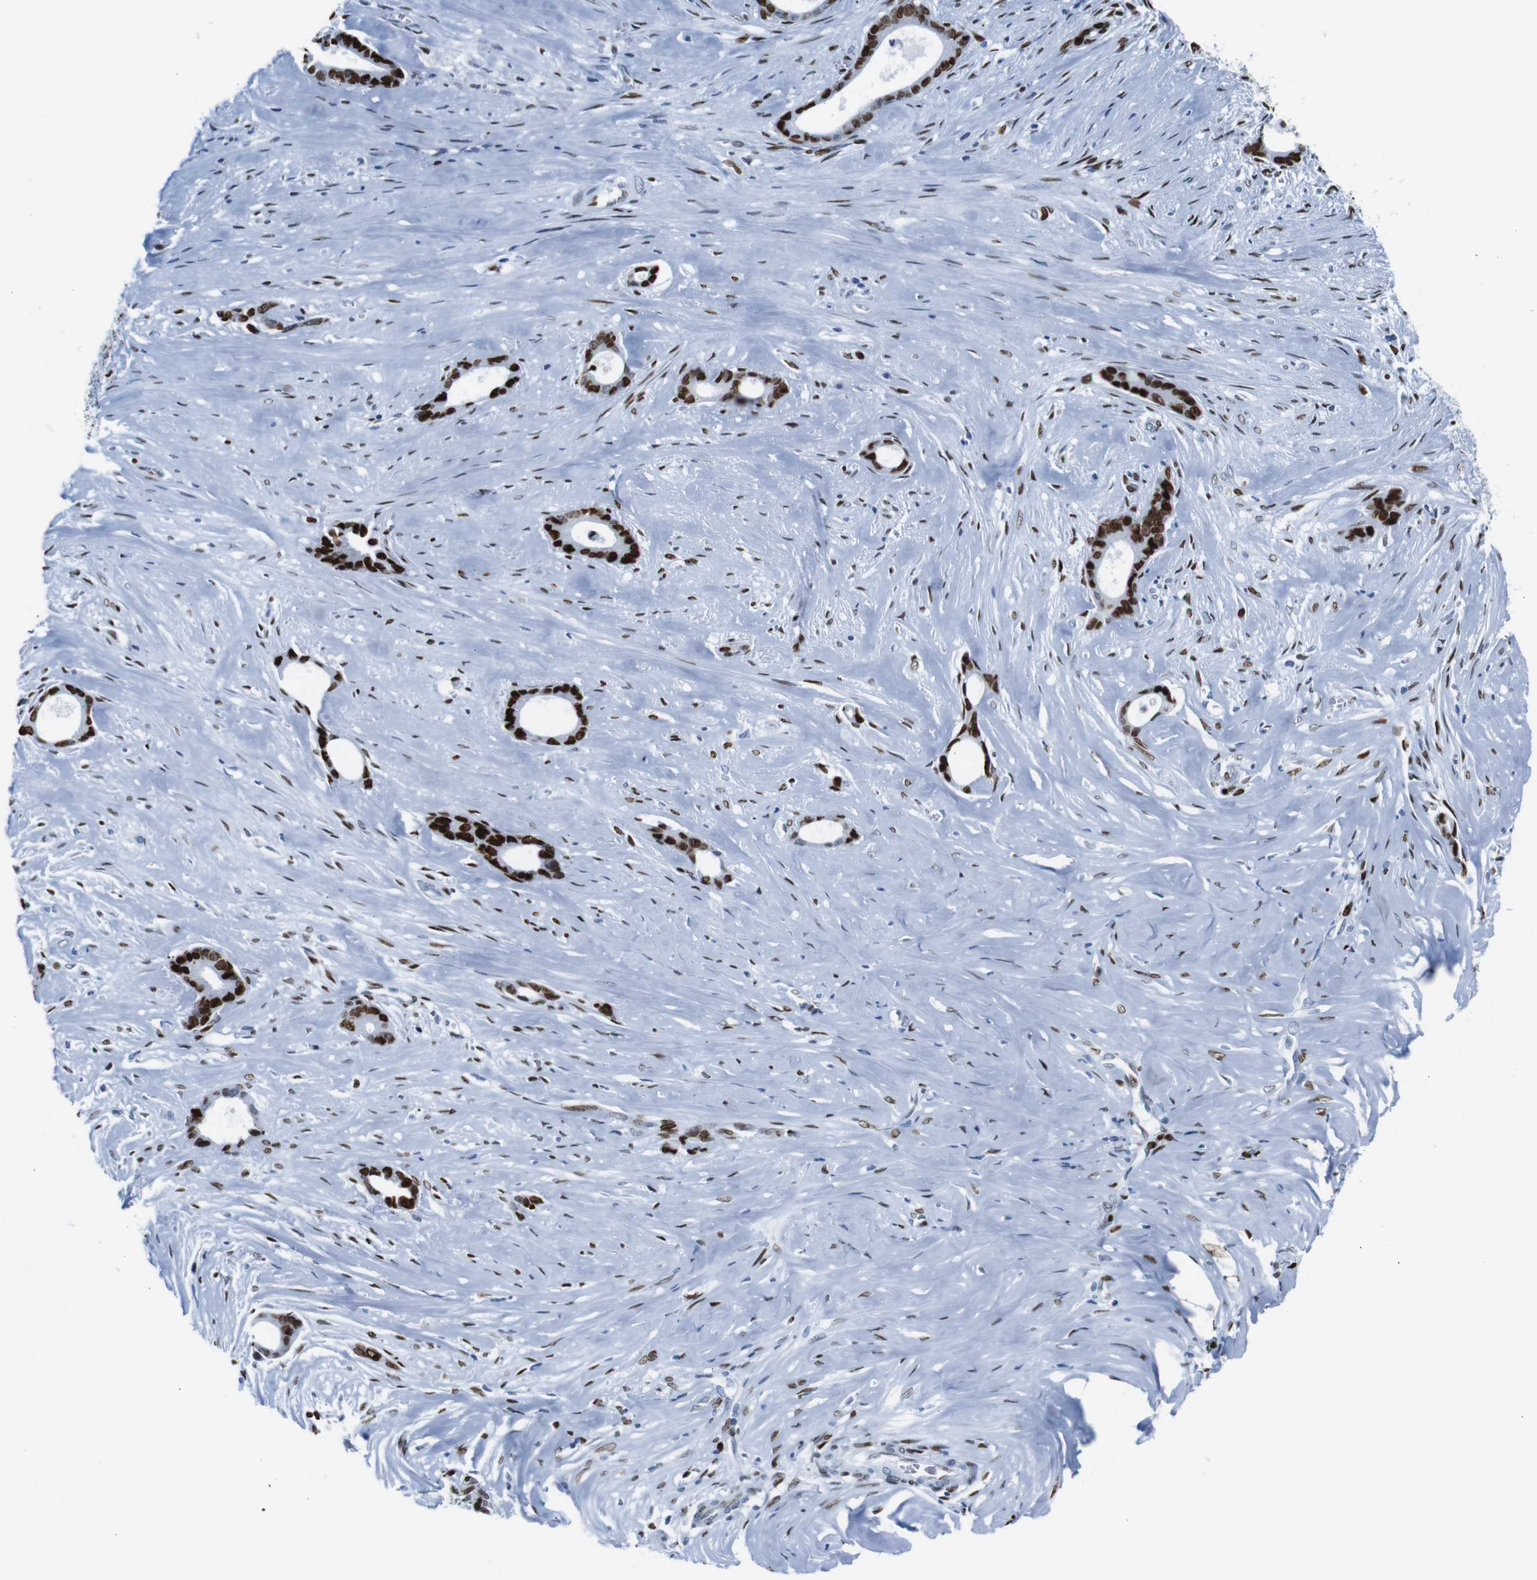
{"staining": {"intensity": "strong", "quantity": ">75%", "location": "nuclear"}, "tissue": "liver cancer", "cell_type": "Tumor cells", "image_type": "cancer", "snomed": [{"axis": "morphology", "description": "Cholangiocarcinoma"}, {"axis": "topography", "description": "Liver"}], "caption": "IHC micrograph of neoplastic tissue: liver cholangiocarcinoma stained using immunohistochemistry (IHC) displays high levels of strong protein expression localized specifically in the nuclear of tumor cells, appearing as a nuclear brown color.", "gene": "NPIPB15", "patient": {"sex": "female", "age": 55}}